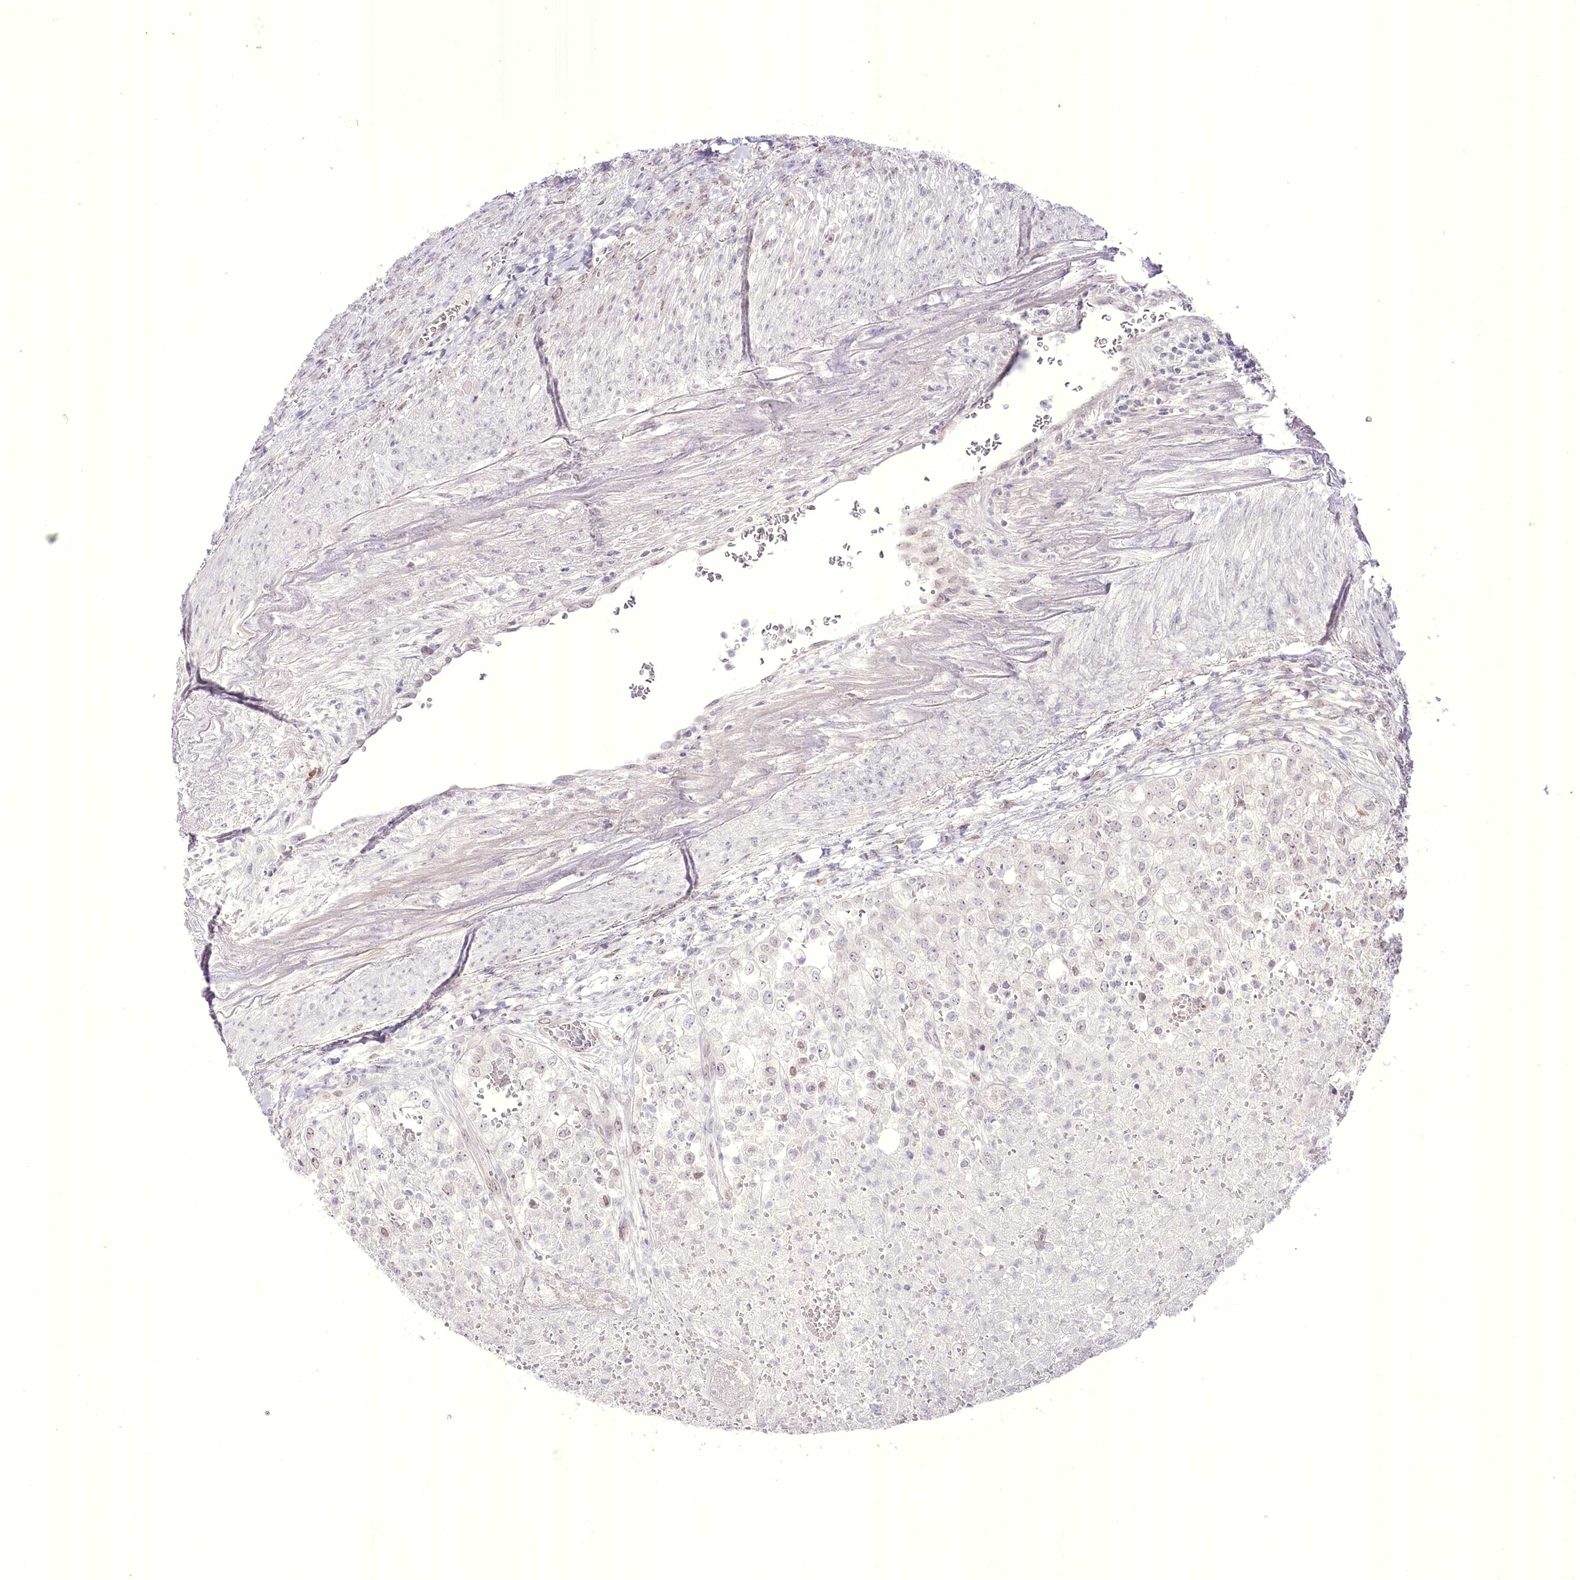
{"staining": {"intensity": "negative", "quantity": "none", "location": "none"}, "tissue": "renal cancer", "cell_type": "Tumor cells", "image_type": "cancer", "snomed": [{"axis": "morphology", "description": "Adenocarcinoma, NOS"}, {"axis": "topography", "description": "Kidney"}], "caption": "A high-resolution histopathology image shows immunohistochemistry staining of renal cancer, which demonstrates no significant positivity in tumor cells.", "gene": "SLC39A10", "patient": {"sex": "female", "age": 54}}